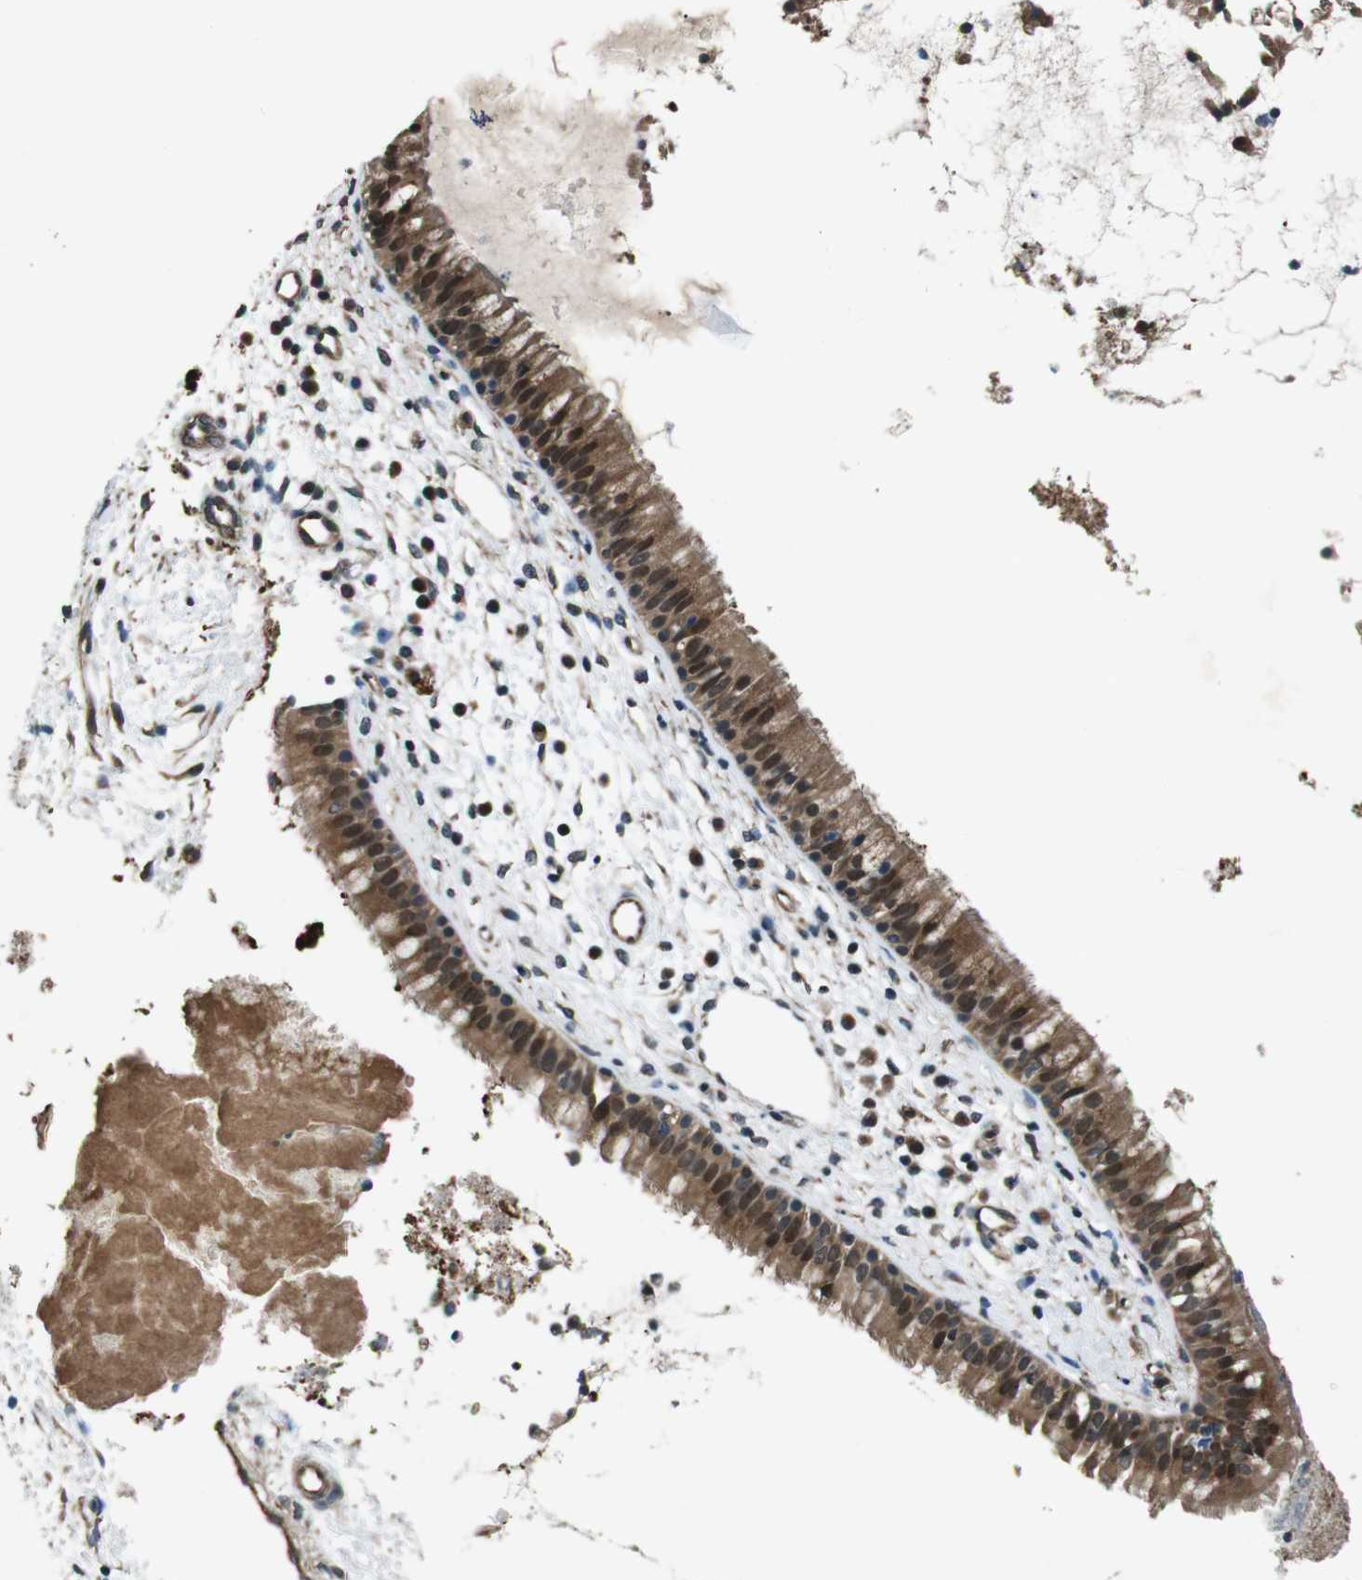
{"staining": {"intensity": "strong", "quantity": ">75%", "location": "cytoplasmic/membranous,nuclear"}, "tissue": "nasopharynx", "cell_type": "Respiratory epithelial cells", "image_type": "normal", "snomed": [{"axis": "morphology", "description": "Normal tissue, NOS"}, {"axis": "topography", "description": "Nasopharynx"}], "caption": "Strong cytoplasmic/membranous,nuclear protein positivity is seen in about >75% of respiratory epithelial cells in nasopharynx. (Stains: DAB in brown, nuclei in blue, Microscopy: brightfield microscopy at high magnification).", "gene": "SOCS1", "patient": {"sex": "male", "age": 21}}